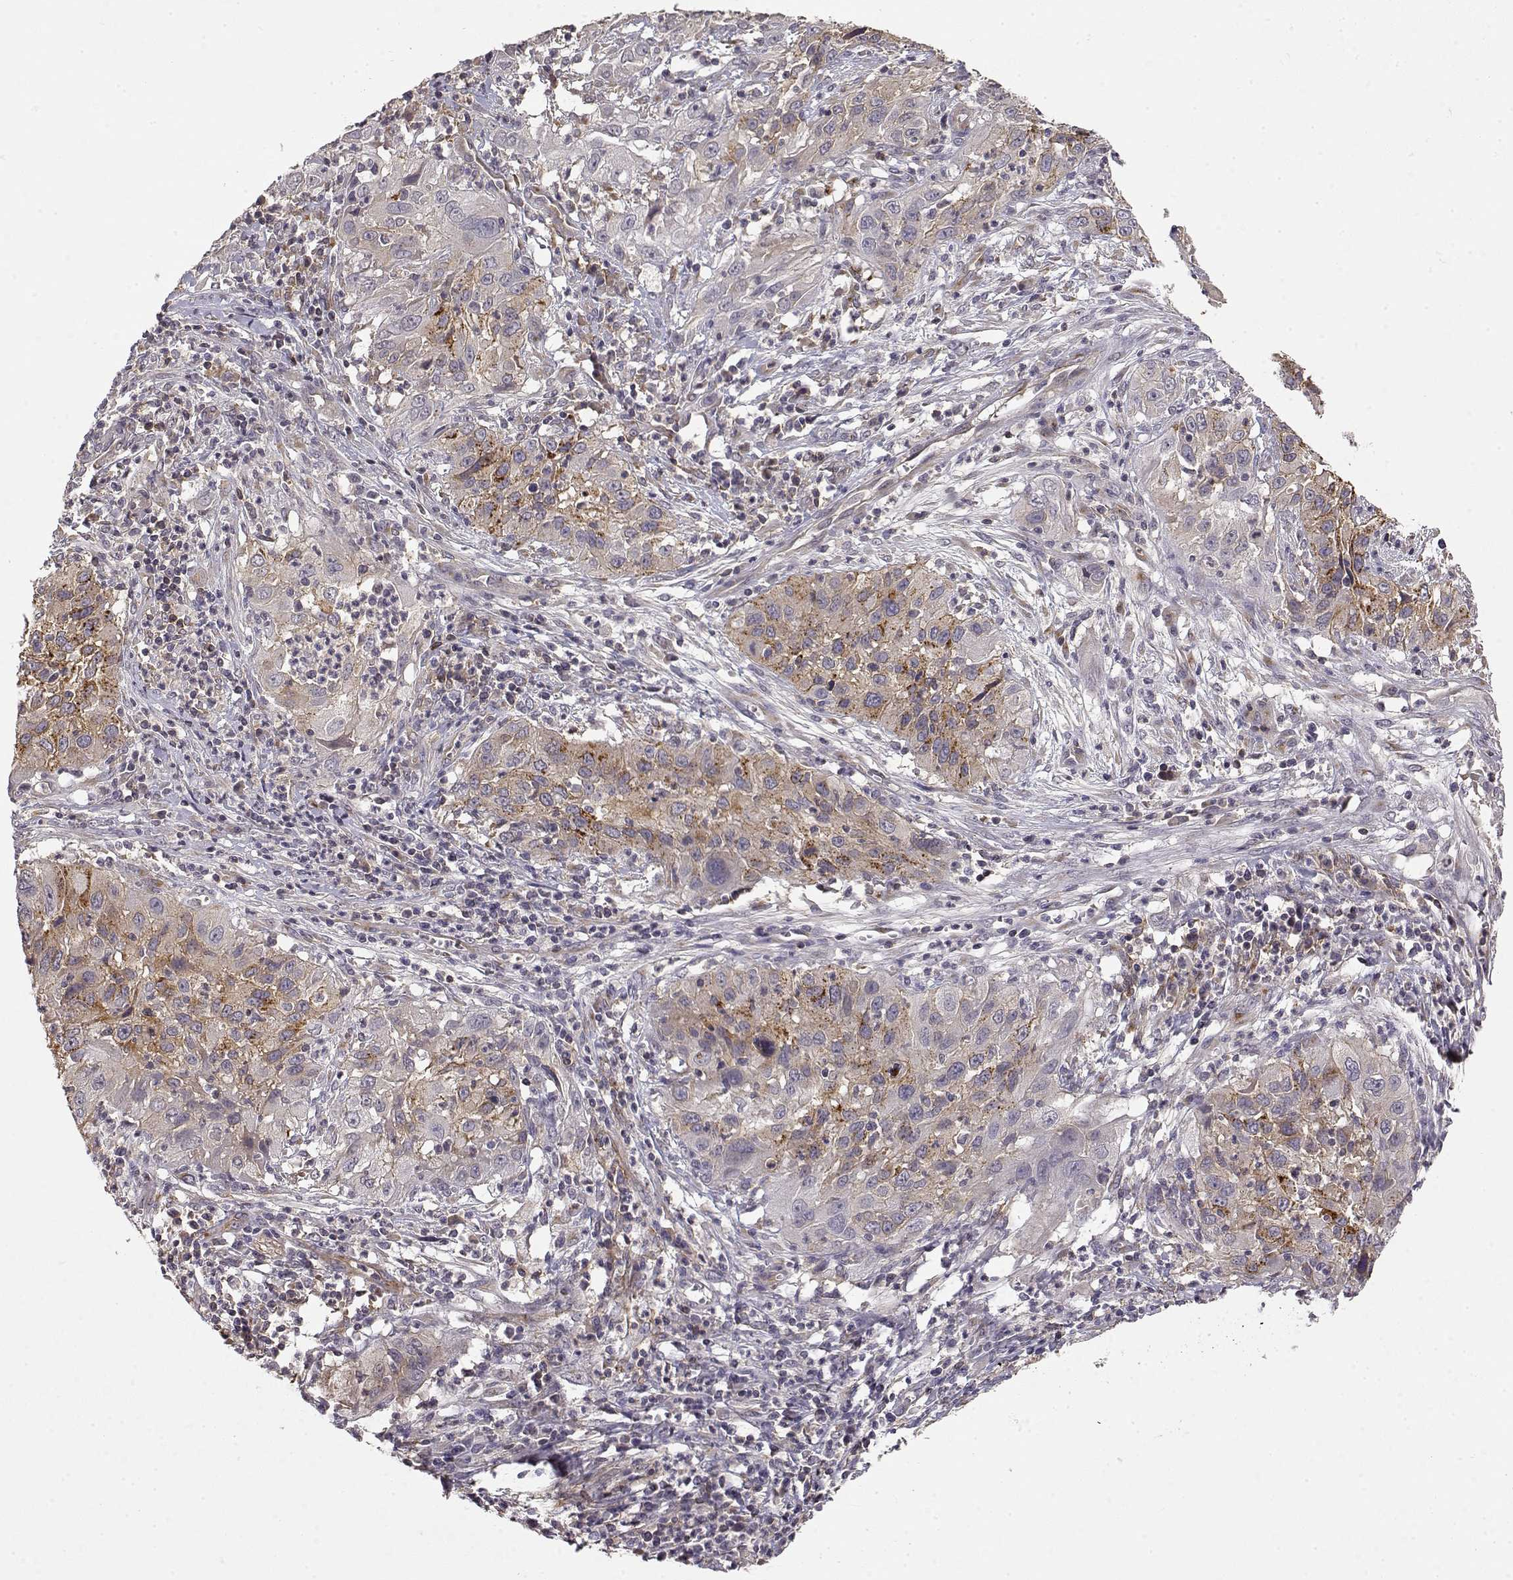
{"staining": {"intensity": "moderate", "quantity": "<25%", "location": "cytoplasmic/membranous"}, "tissue": "cervical cancer", "cell_type": "Tumor cells", "image_type": "cancer", "snomed": [{"axis": "morphology", "description": "Squamous cell carcinoma, NOS"}, {"axis": "topography", "description": "Cervix"}], "caption": "Tumor cells display low levels of moderate cytoplasmic/membranous staining in about <25% of cells in human cervical cancer (squamous cell carcinoma).", "gene": "IFITM1", "patient": {"sex": "female", "age": 32}}